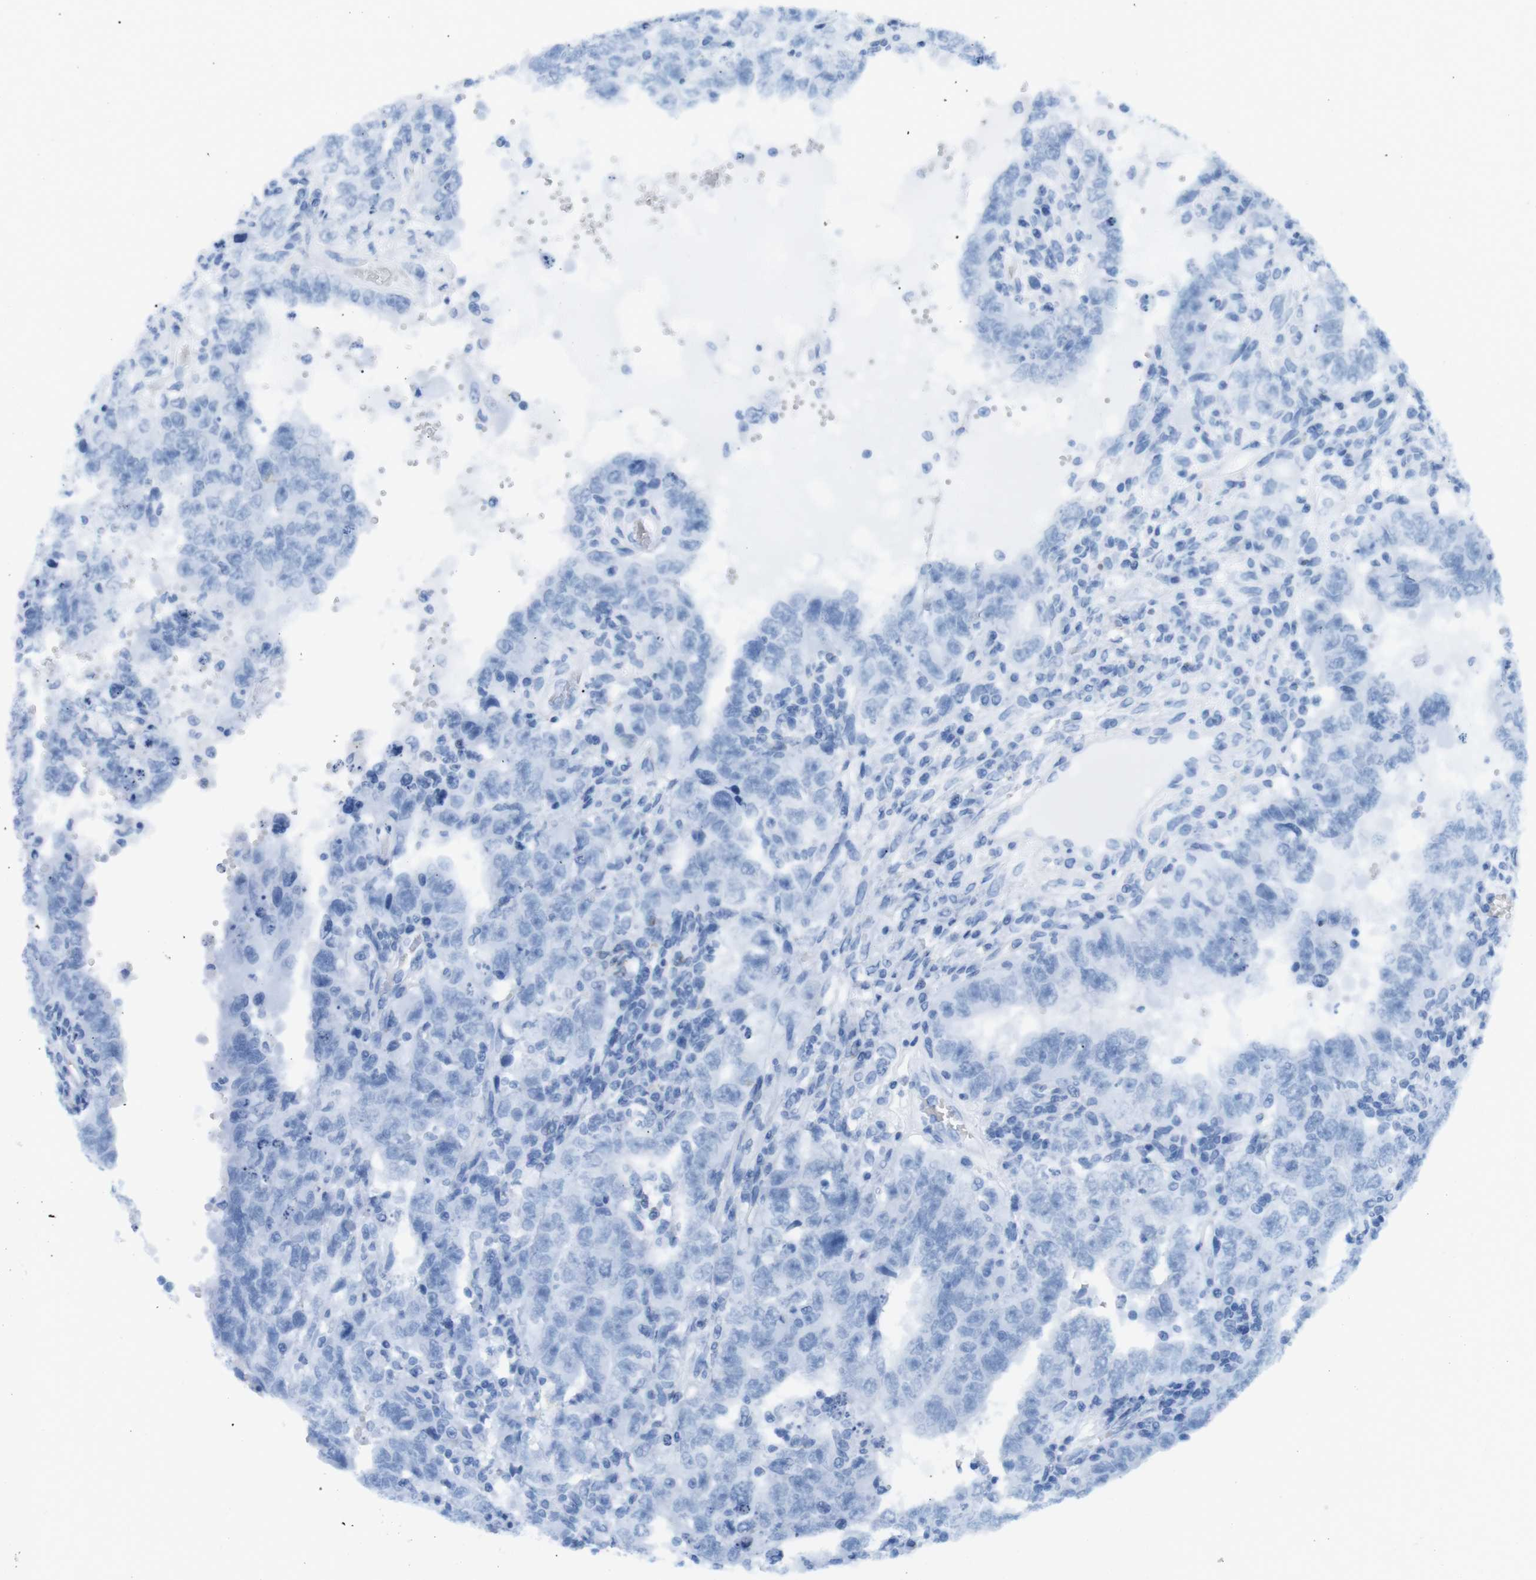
{"staining": {"intensity": "negative", "quantity": "none", "location": "none"}, "tissue": "testis cancer", "cell_type": "Tumor cells", "image_type": "cancer", "snomed": [{"axis": "morphology", "description": "Carcinoma, Embryonal, NOS"}, {"axis": "topography", "description": "Testis"}], "caption": "Immunohistochemistry (IHC) histopathology image of neoplastic tissue: testis cancer stained with DAB (3,3'-diaminobenzidine) exhibits no significant protein positivity in tumor cells. (DAB (3,3'-diaminobenzidine) immunohistochemistry (IHC) with hematoxylin counter stain).", "gene": "TNFRSF4", "patient": {"sex": "male", "age": 26}}